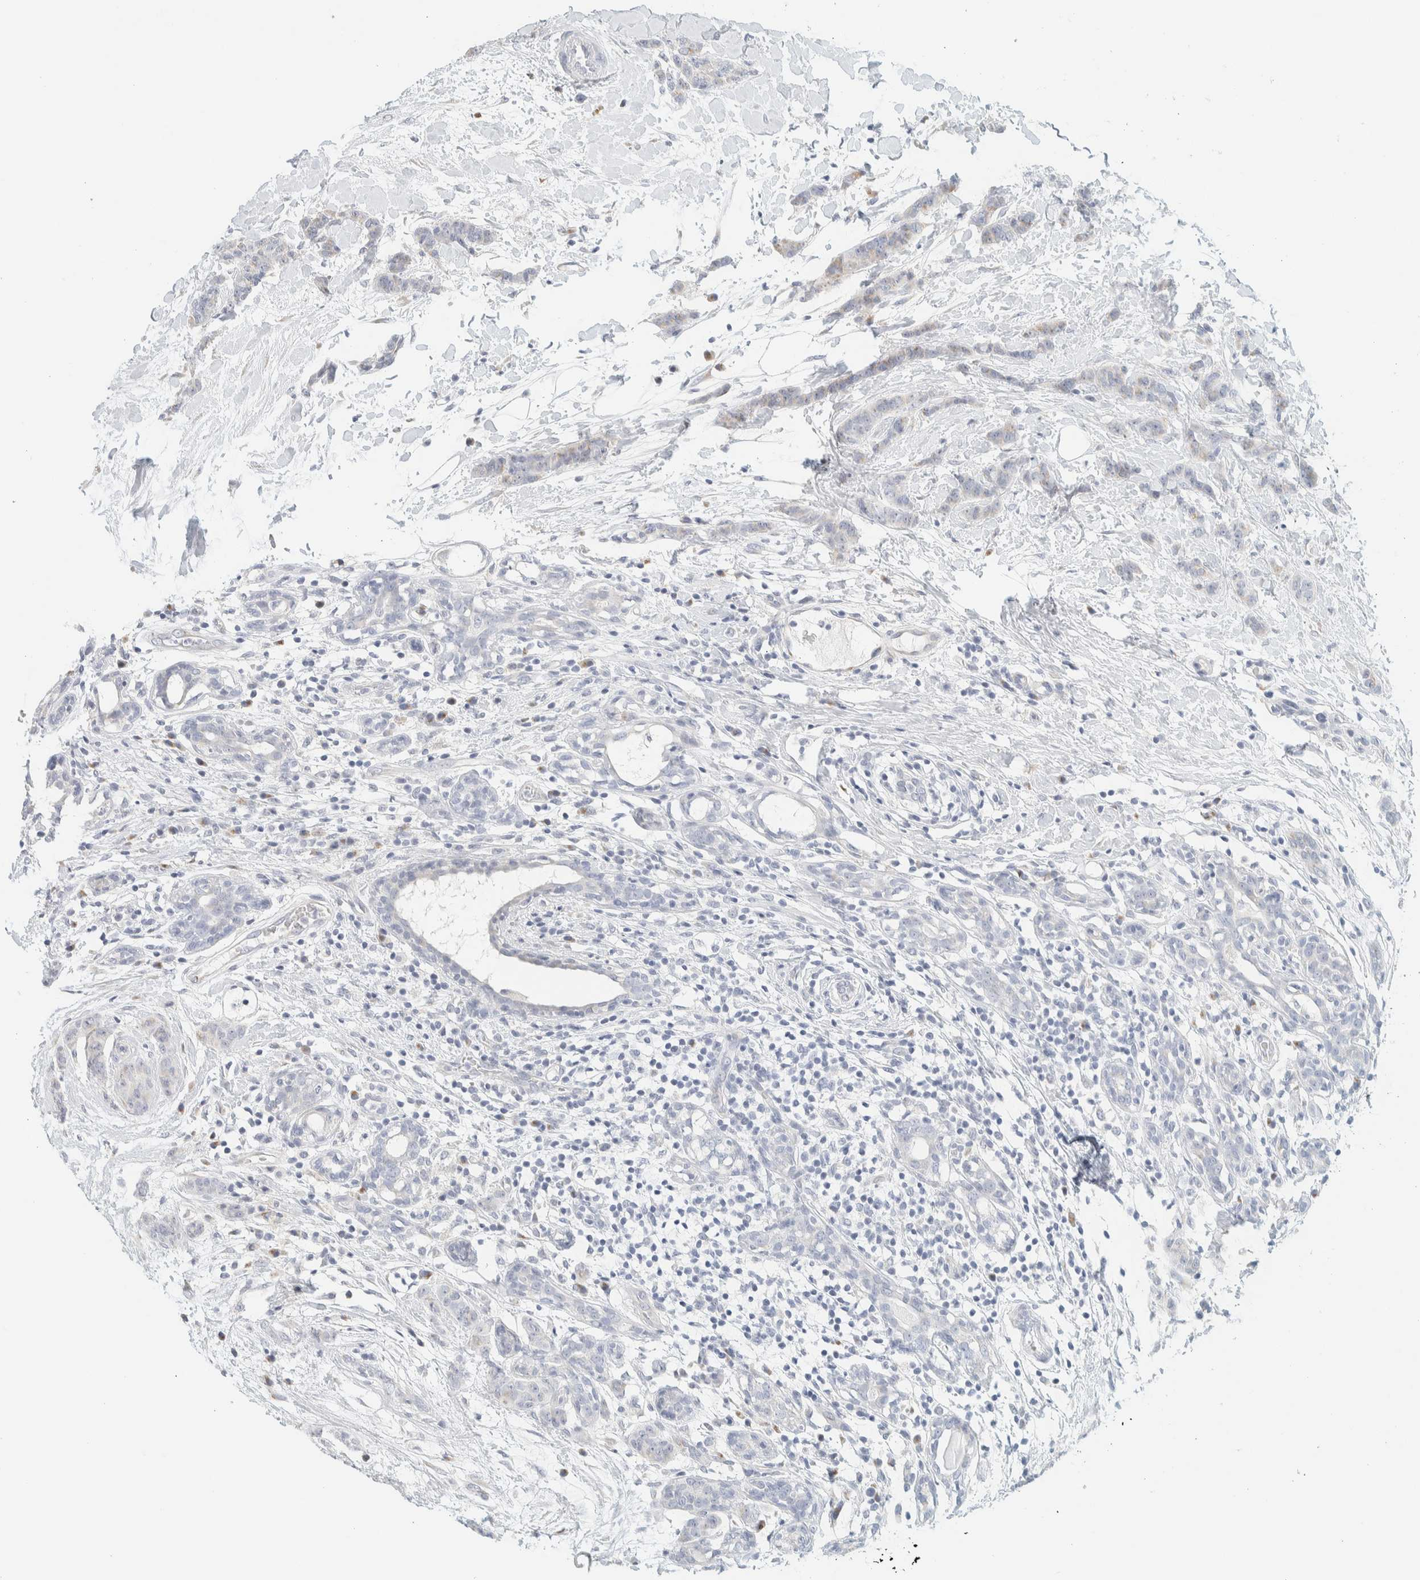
{"staining": {"intensity": "weak", "quantity": "<25%", "location": "cytoplasmic/membranous"}, "tissue": "breast cancer", "cell_type": "Tumor cells", "image_type": "cancer", "snomed": [{"axis": "morphology", "description": "Normal tissue, NOS"}, {"axis": "morphology", "description": "Duct carcinoma"}, {"axis": "topography", "description": "Breast"}], "caption": "Tumor cells are negative for protein expression in human breast cancer. (Brightfield microscopy of DAB immunohistochemistry (IHC) at high magnification).", "gene": "SPNS3", "patient": {"sex": "female", "age": 40}}